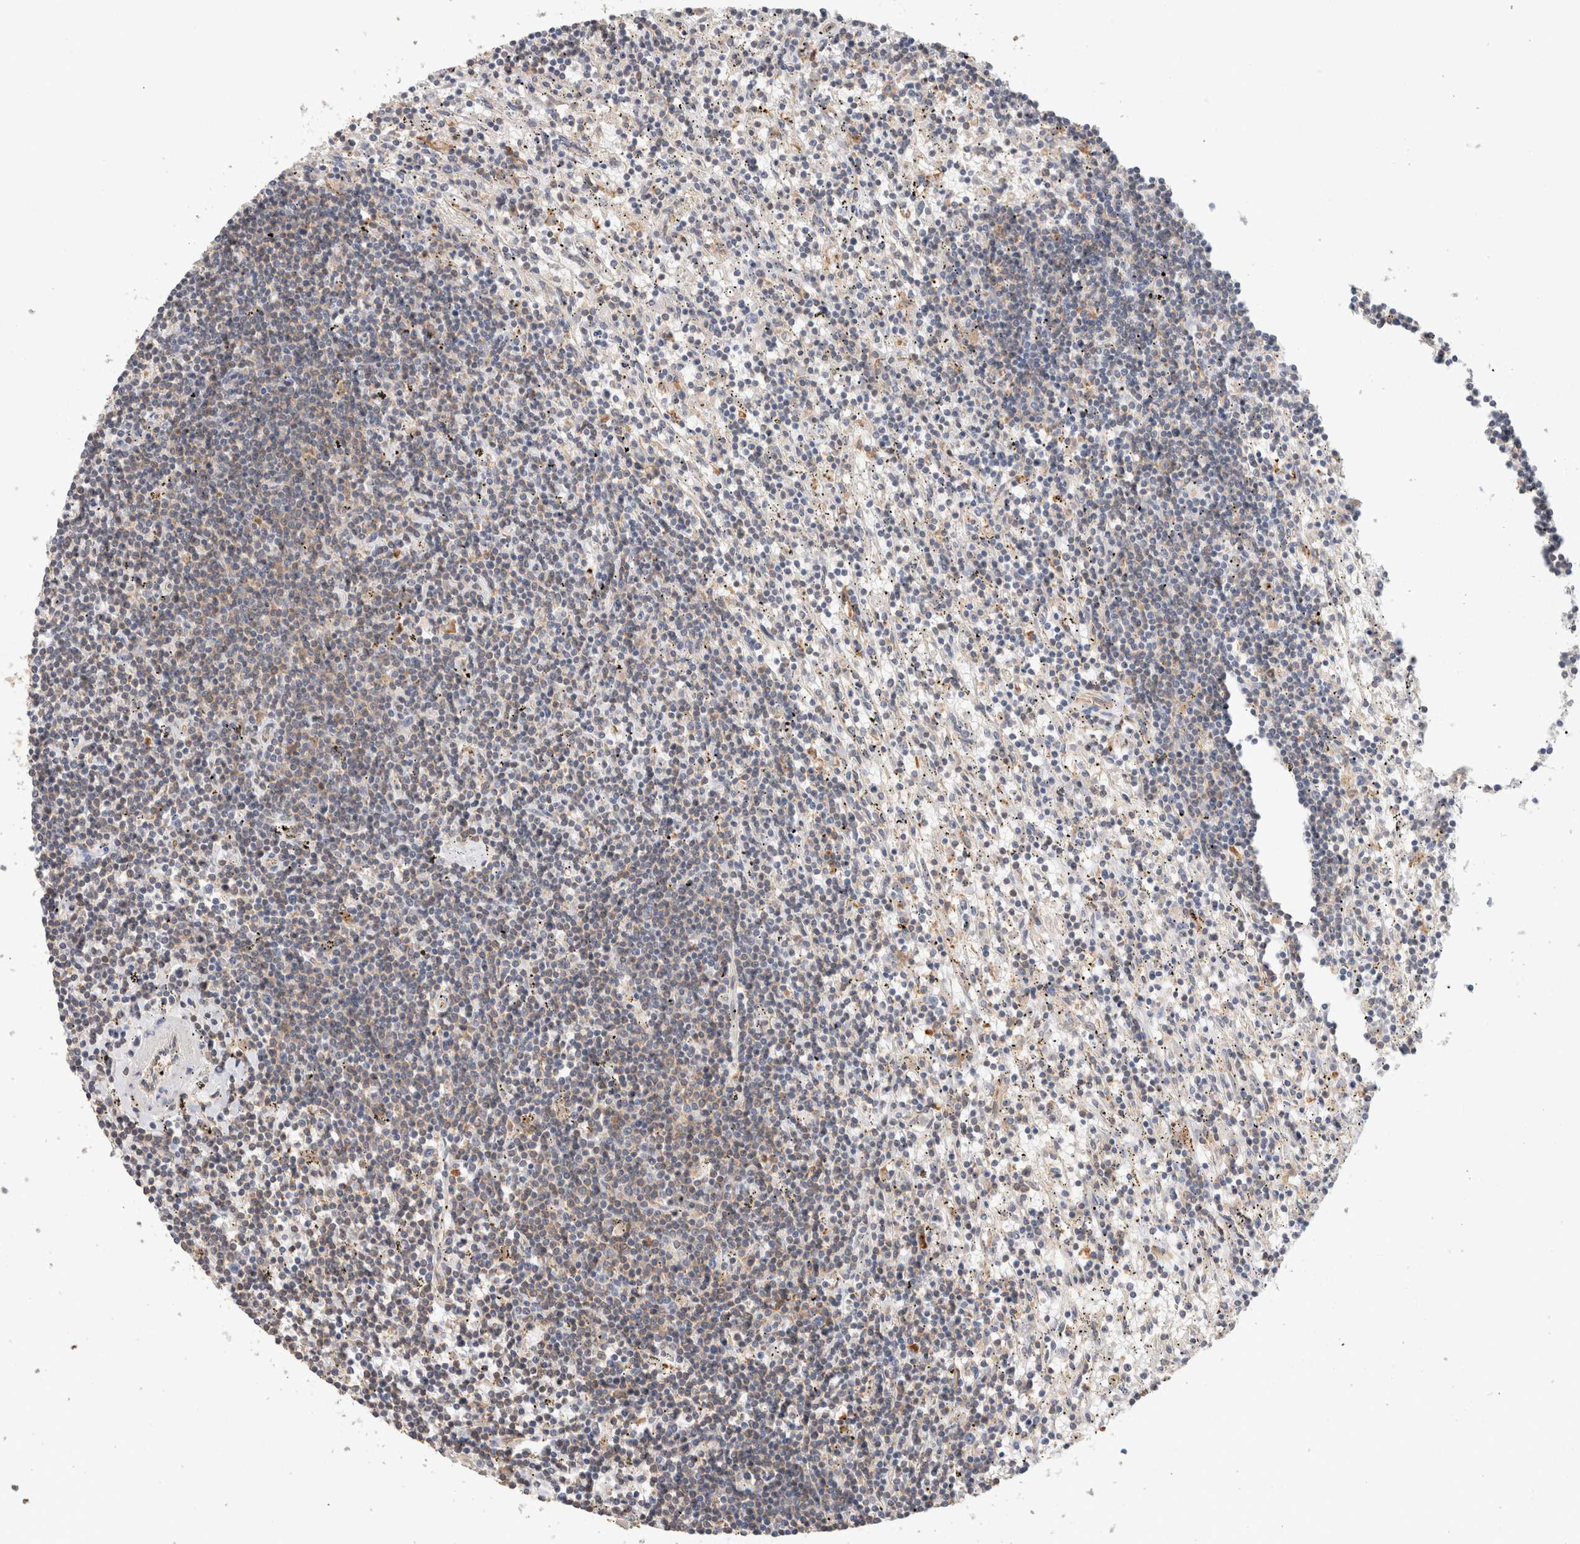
{"staining": {"intensity": "weak", "quantity": "<25%", "location": "cytoplasmic/membranous"}, "tissue": "lymphoma", "cell_type": "Tumor cells", "image_type": "cancer", "snomed": [{"axis": "morphology", "description": "Malignant lymphoma, non-Hodgkin's type, Low grade"}, {"axis": "topography", "description": "Spleen"}], "caption": "A histopathology image of human low-grade malignant lymphoma, non-Hodgkin's type is negative for staining in tumor cells.", "gene": "CFAP418", "patient": {"sex": "male", "age": 76}}